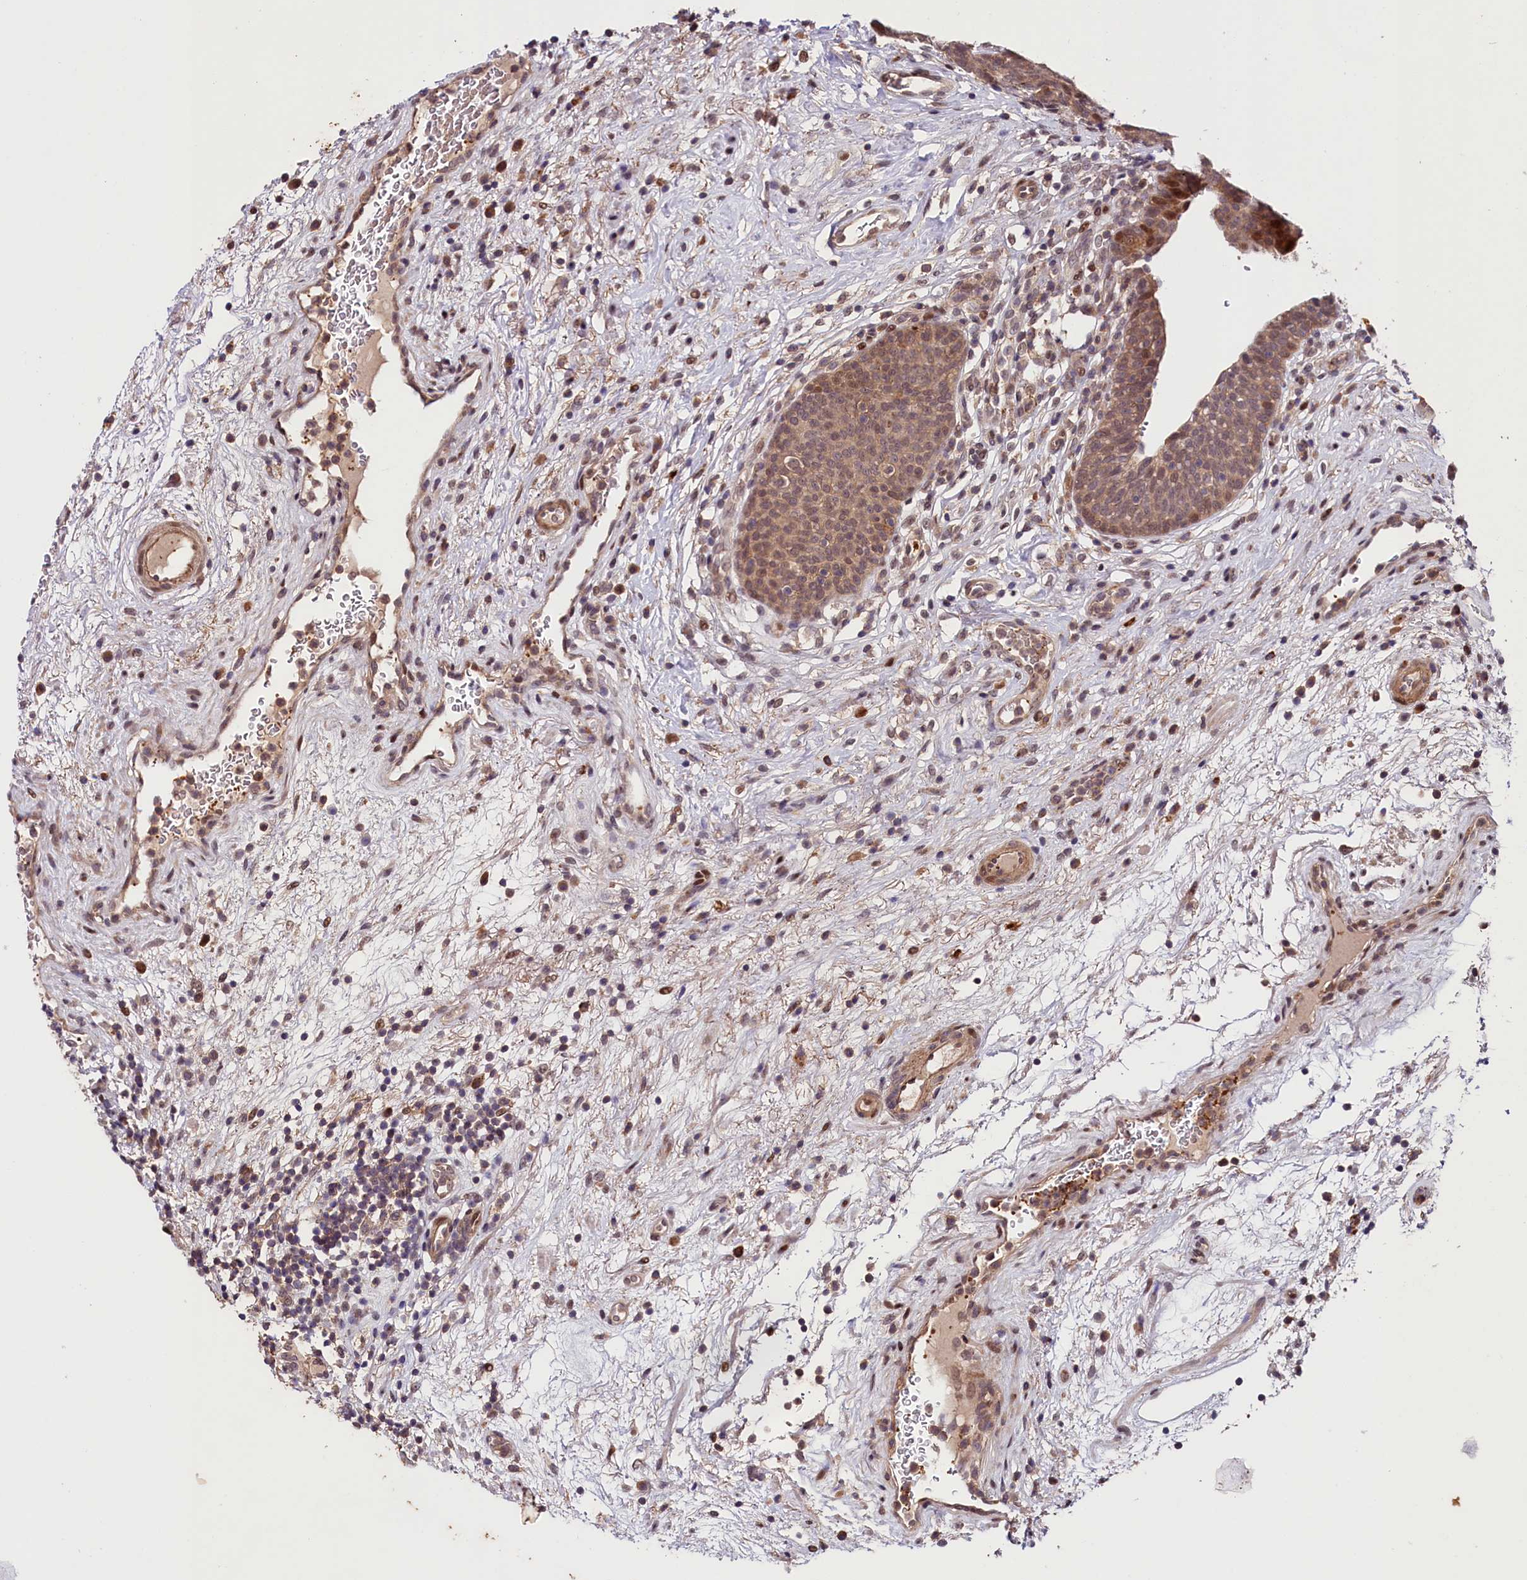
{"staining": {"intensity": "moderate", "quantity": ">75%", "location": "cytoplasmic/membranous,nuclear"}, "tissue": "urinary bladder", "cell_type": "Urothelial cells", "image_type": "normal", "snomed": [{"axis": "morphology", "description": "Normal tissue, NOS"}, {"axis": "topography", "description": "Urinary bladder"}], "caption": "Immunohistochemical staining of normal urinary bladder exhibits moderate cytoplasmic/membranous,nuclear protein expression in about >75% of urothelial cells.", "gene": "CACNA1H", "patient": {"sex": "male", "age": 71}}